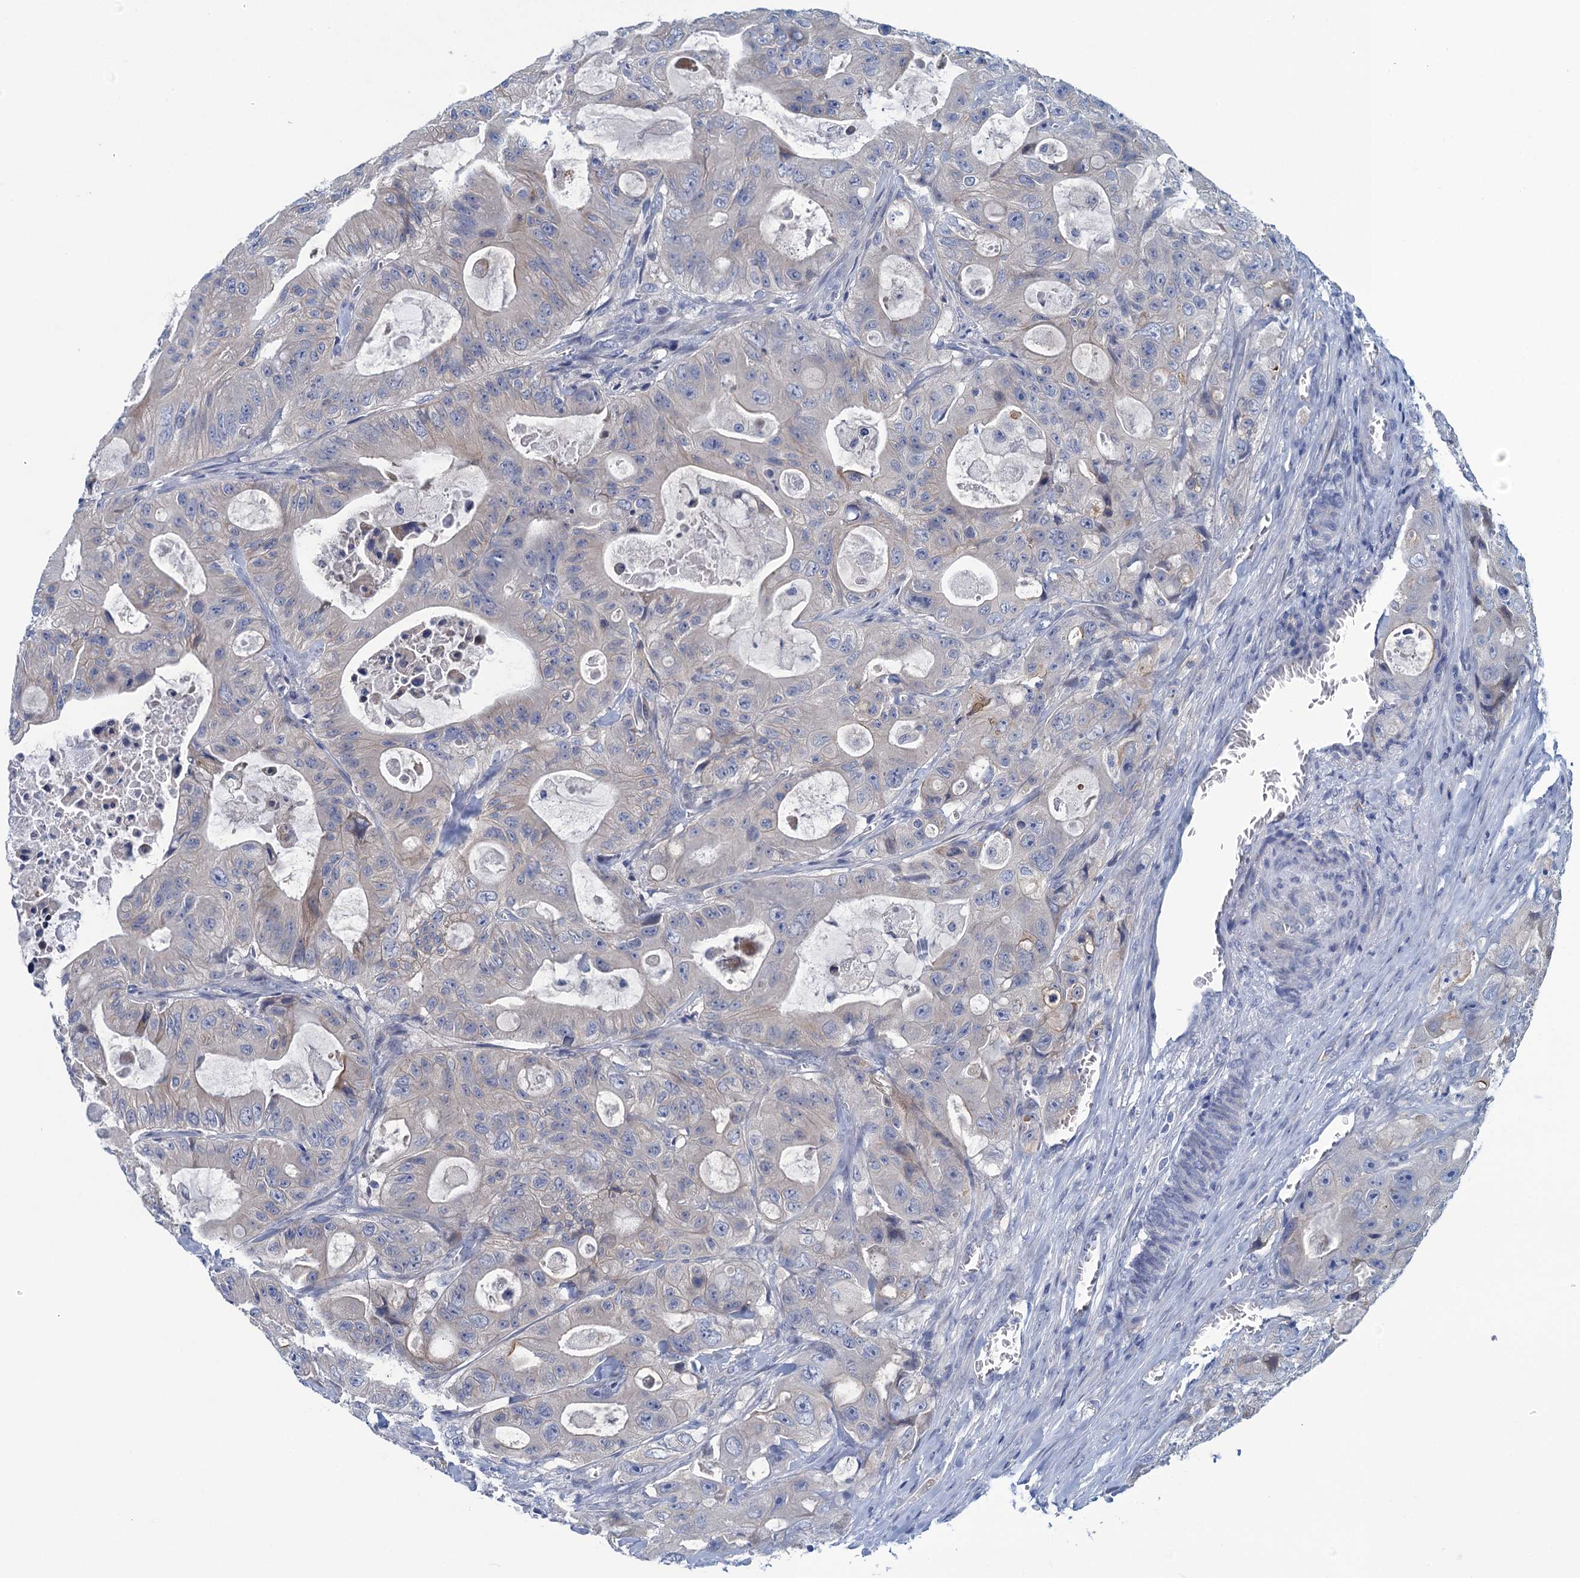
{"staining": {"intensity": "weak", "quantity": "<25%", "location": "cytoplasmic/membranous"}, "tissue": "colorectal cancer", "cell_type": "Tumor cells", "image_type": "cancer", "snomed": [{"axis": "morphology", "description": "Adenocarcinoma, NOS"}, {"axis": "topography", "description": "Colon"}], "caption": "Tumor cells are negative for brown protein staining in adenocarcinoma (colorectal). Brightfield microscopy of immunohistochemistry stained with DAB (brown) and hematoxylin (blue), captured at high magnification.", "gene": "SCEL", "patient": {"sex": "female", "age": 46}}